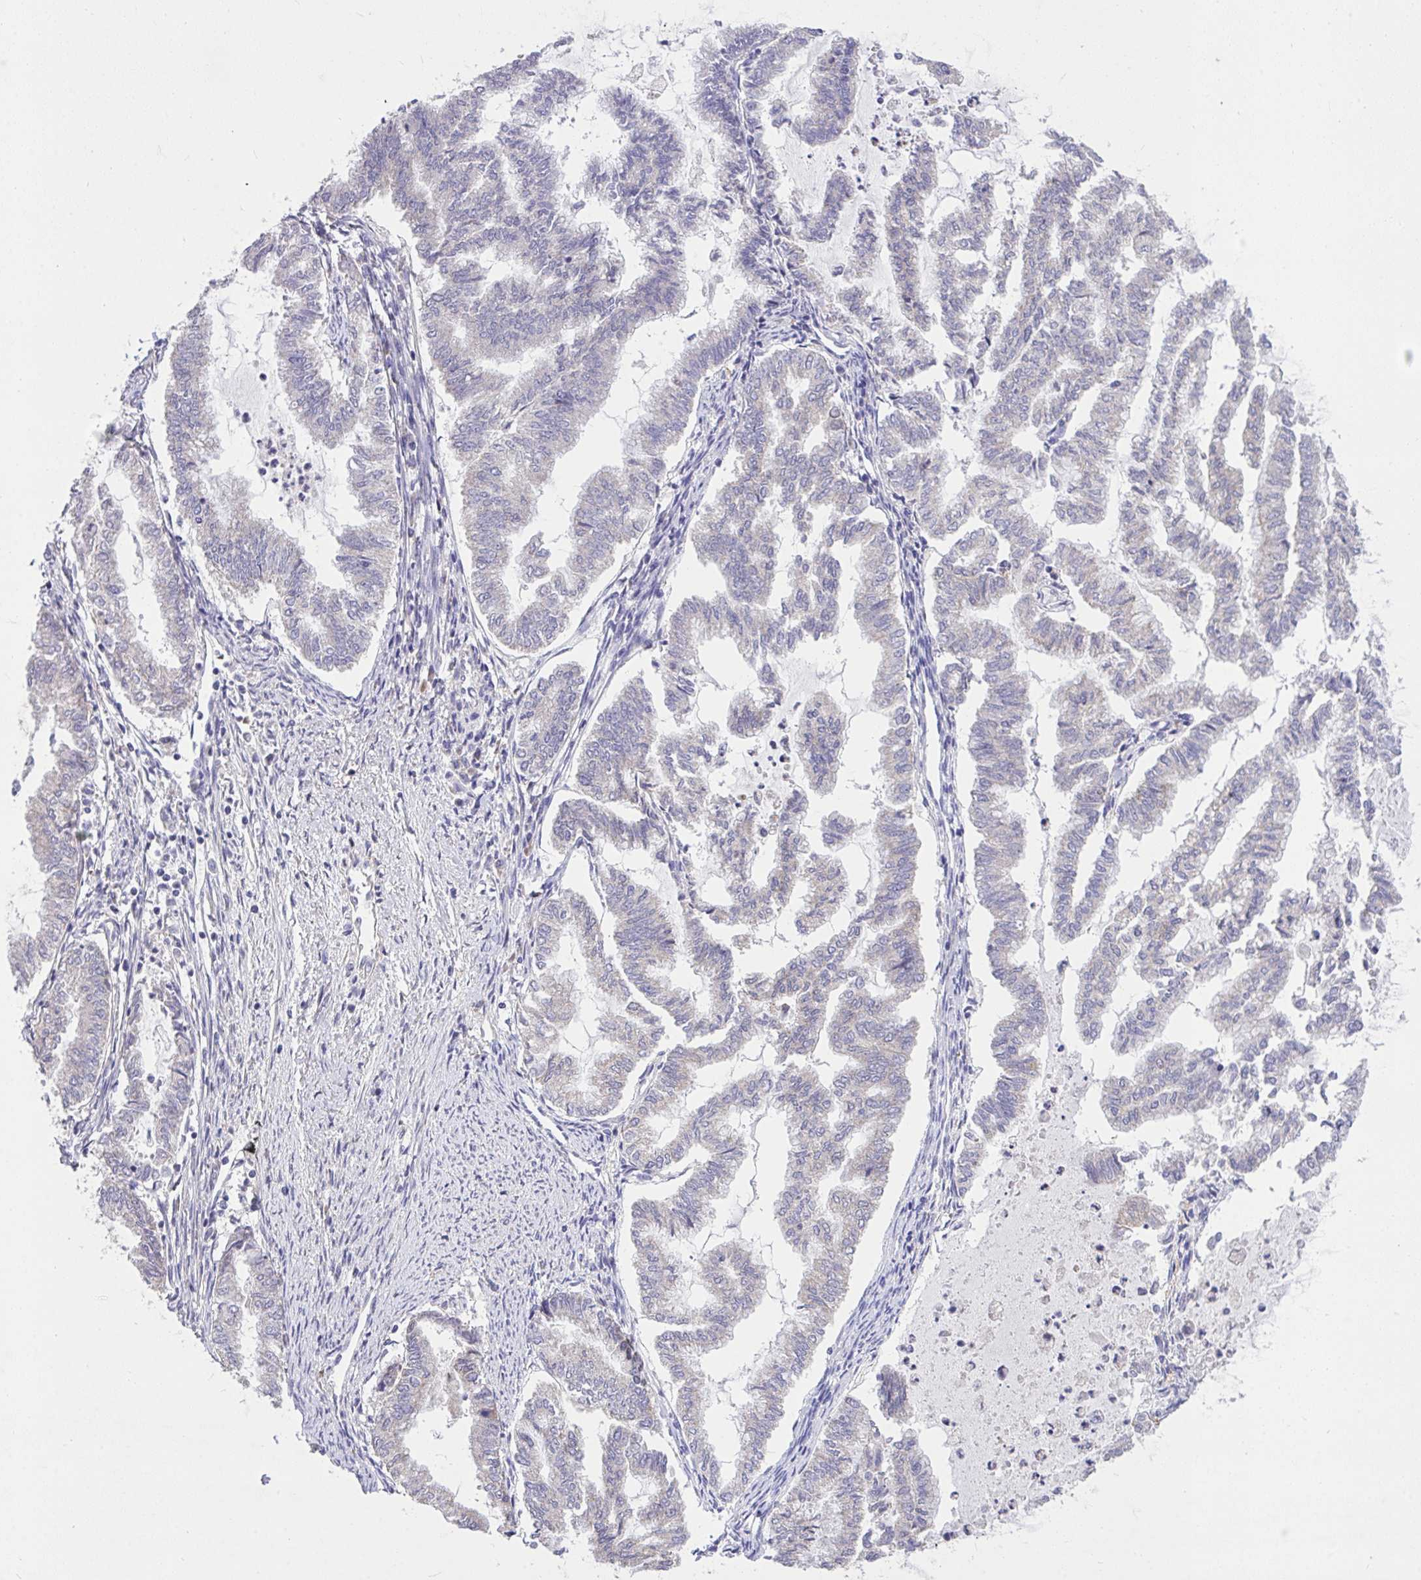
{"staining": {"intensity": "negative", "quantity": "none", "location": "none"}, "tissue": "endometrial cancer", "cell_type": "Tumor cells", "image_type": "cancer", "snomed": [{"axis": "morphology", "description": "Adenocarcinoma, NOS"}, {"axis": "topography", "description": "Endometrium"}], "caption": "Immunohistochemical staining of endometrial cancer (adenocarcinoma) reveals no significant staining in tumor cells.", "gene": "MPC2", "patient": {"sex": "female", "age": 79}}